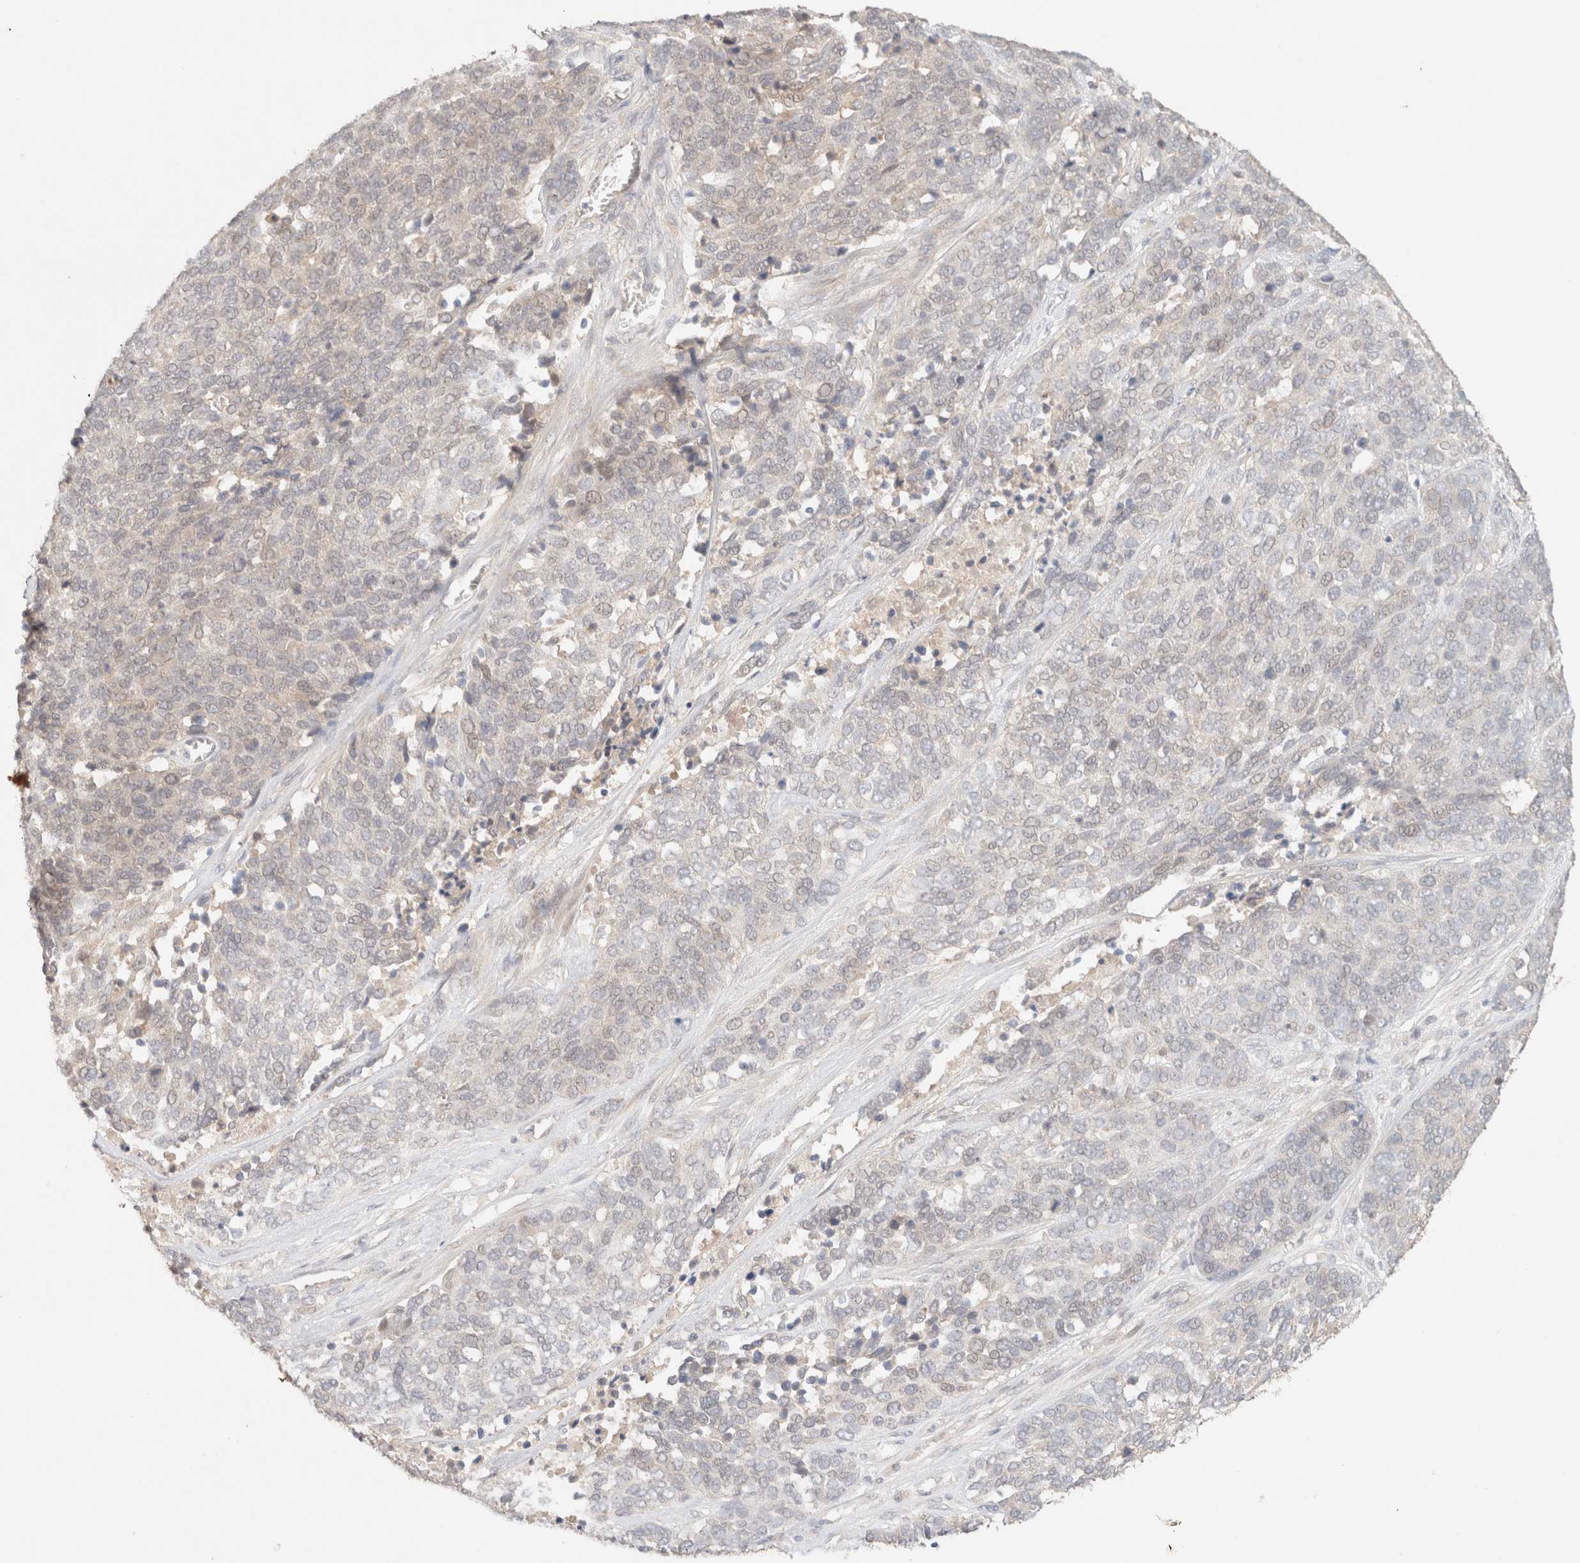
{"staining": {"intensity": "negative", "quantity": "none", "location": "none"}, "tissue": "ovarian cancer", "cell_type": "Tumor cells", "image_type": "cancer", "snomed": [{"axis": "morphology", "description": "Cystadenocarcinoma, serous, NOS"}, {"axis": "topography", "description": "Ovary"}], "caption": "There is no significant staining in tumor cells of serous cystadenocarcinoma (ovarian).", "gene": "SARM1", "patient": {"sex": "female", "age": 44}}